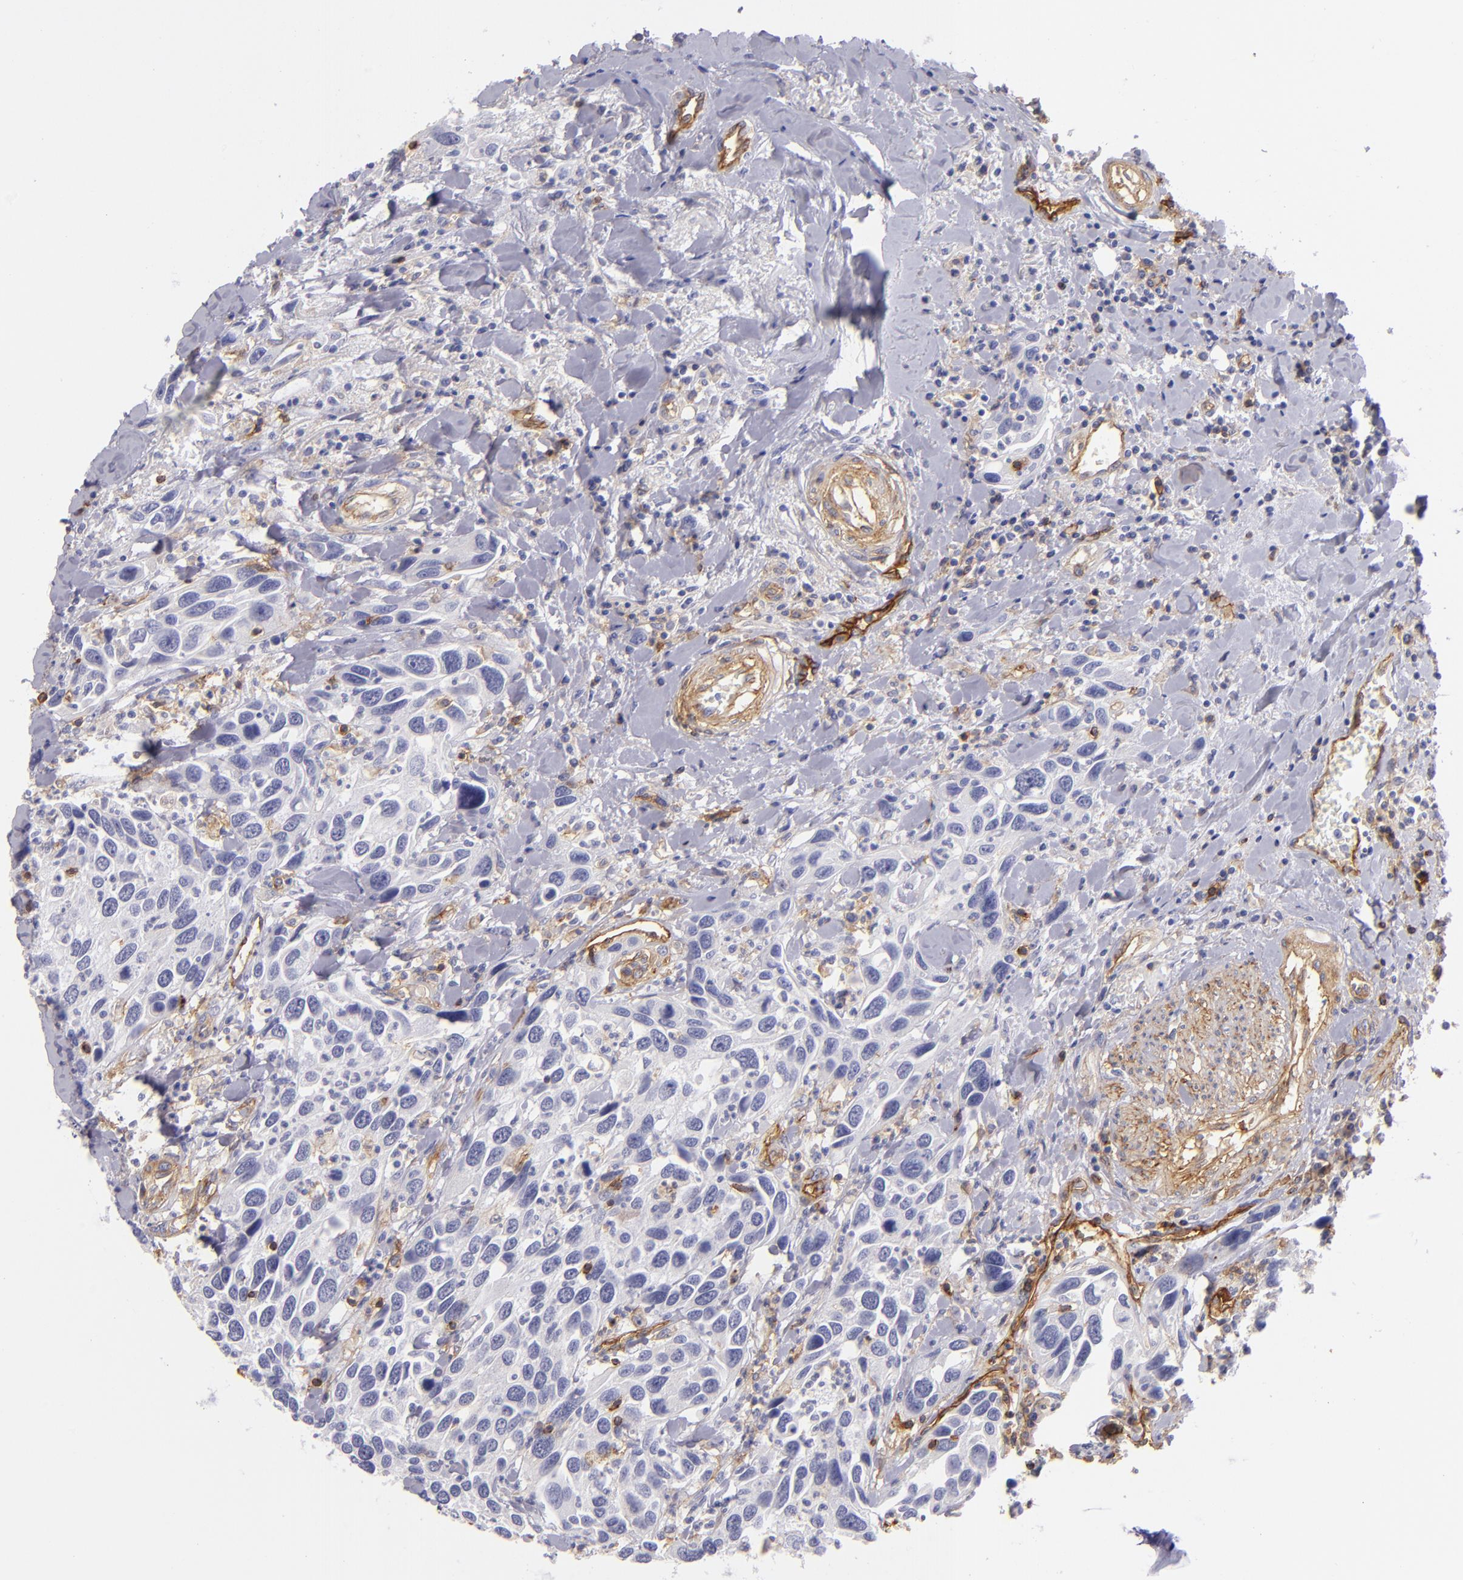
{"staining": {"intensity": "negative", "quantity": "none", "location": "none"}, "tissue": "urothelial cancer", "cell_type": "Tumor cells", "image_type": "cancer", "snomed": [{"axis": "morphology", "description": "Urothelial carcinoma, High grade"}, {"axis": "topography", "description": "Urinary bladder"}], "caption": "This is a photomicrograph of immunohistochemistry staining of urothelial carcinoma (high-grade), which shows no positivity in tumor cells. (DAB immunohistochemistry (IHC), high magnification).", "gene": "ENTPD1", "patient": {"sex": "male", "age": 66}}